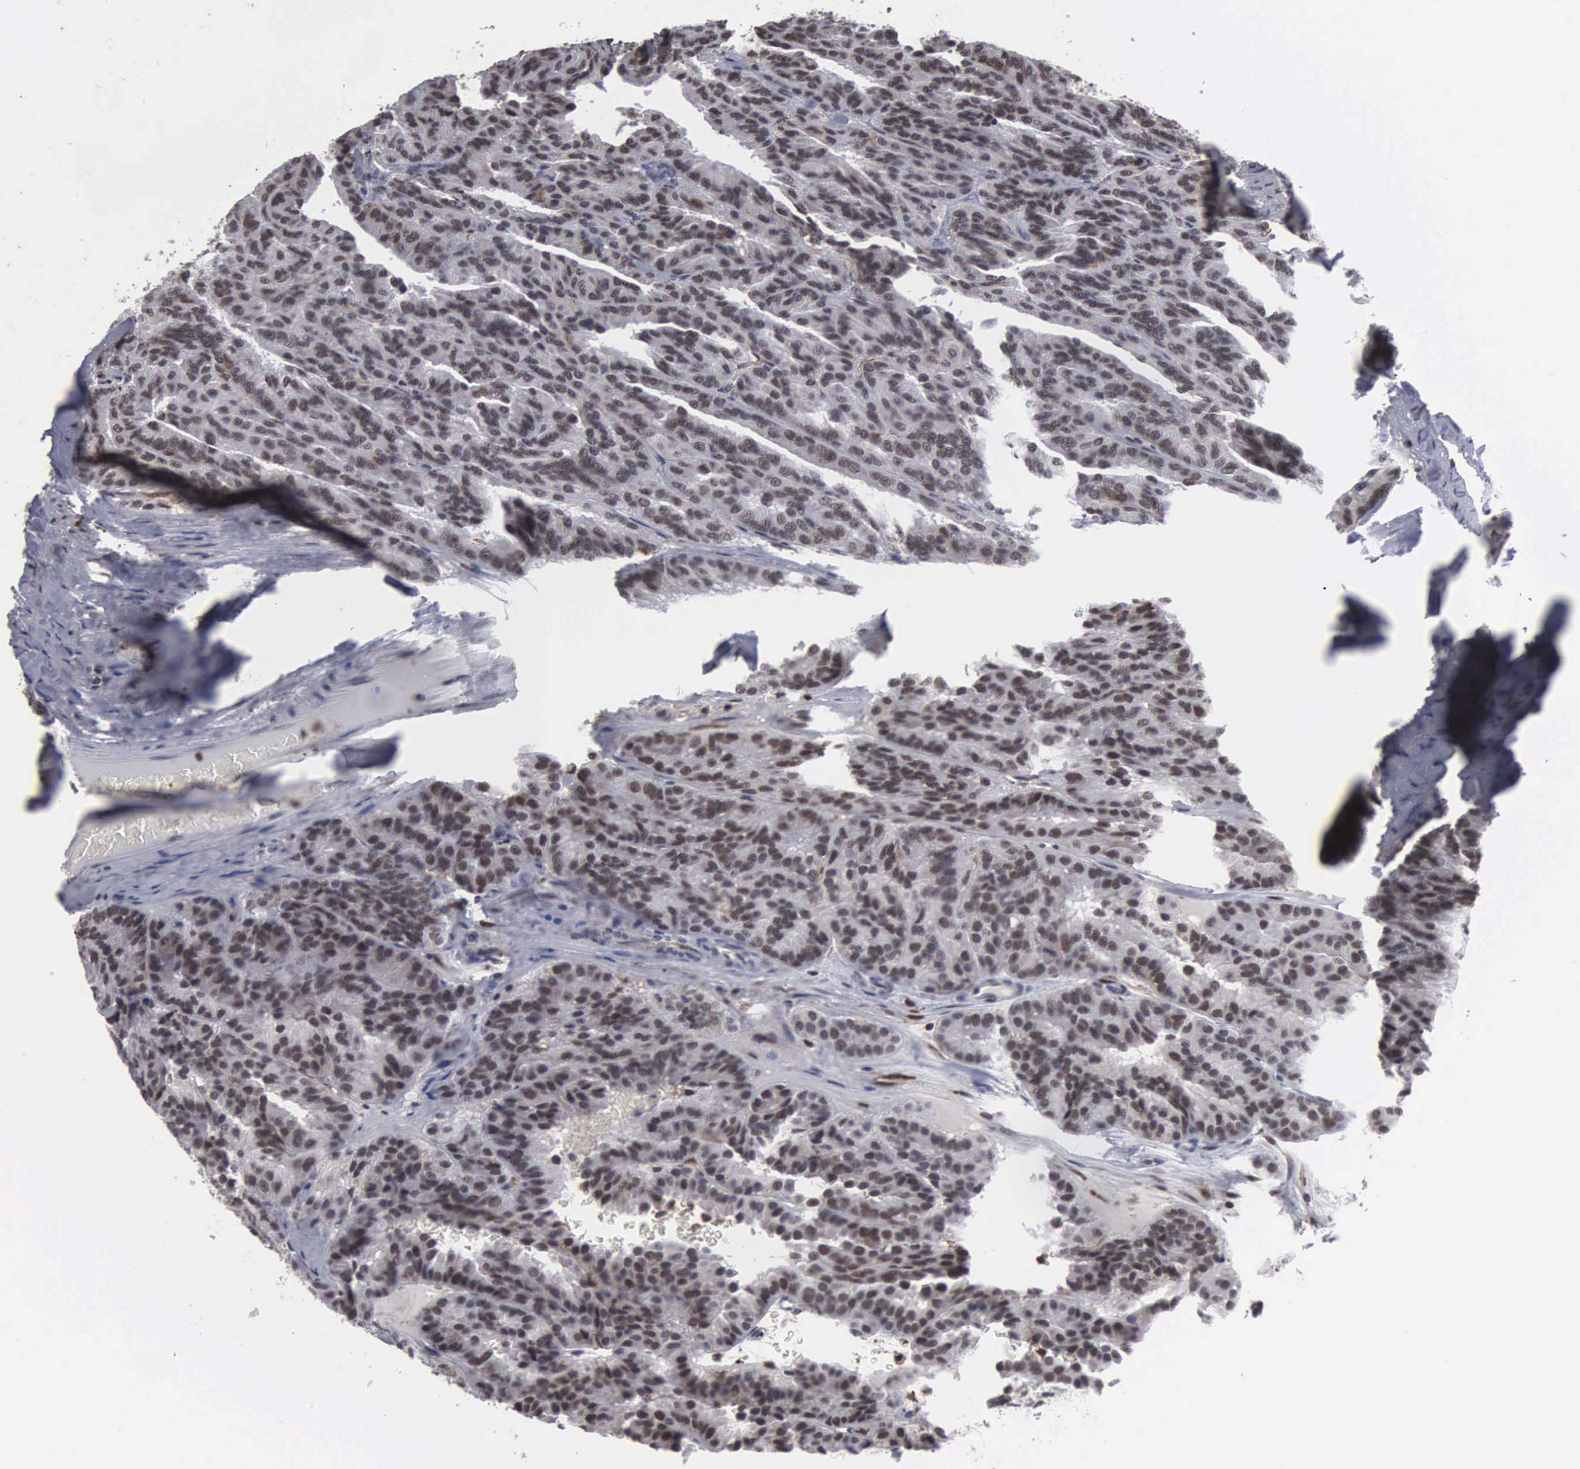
{"staining": {"intensity": "moderate", "quantity": ">75%", "location": "nuclear"}, "tissue": "renal cancer", "cell_type": "Tumor cells", "image_type": "cancer", "snomed": [{"axis": "morphology", "description": "Adenocarcinoma, NOS"}, {"axis": "topography", "description": "Kidney"}], "caption": "A histopathology image of renal cancer stained for a protein demonstrates moderate nuclear brown staining in tumor cells. (brown staining indicates protein expression, while blue staining denotes nuclei).", "gene": "TRMT5", "patient": {"sex": "male", "age": 46}}